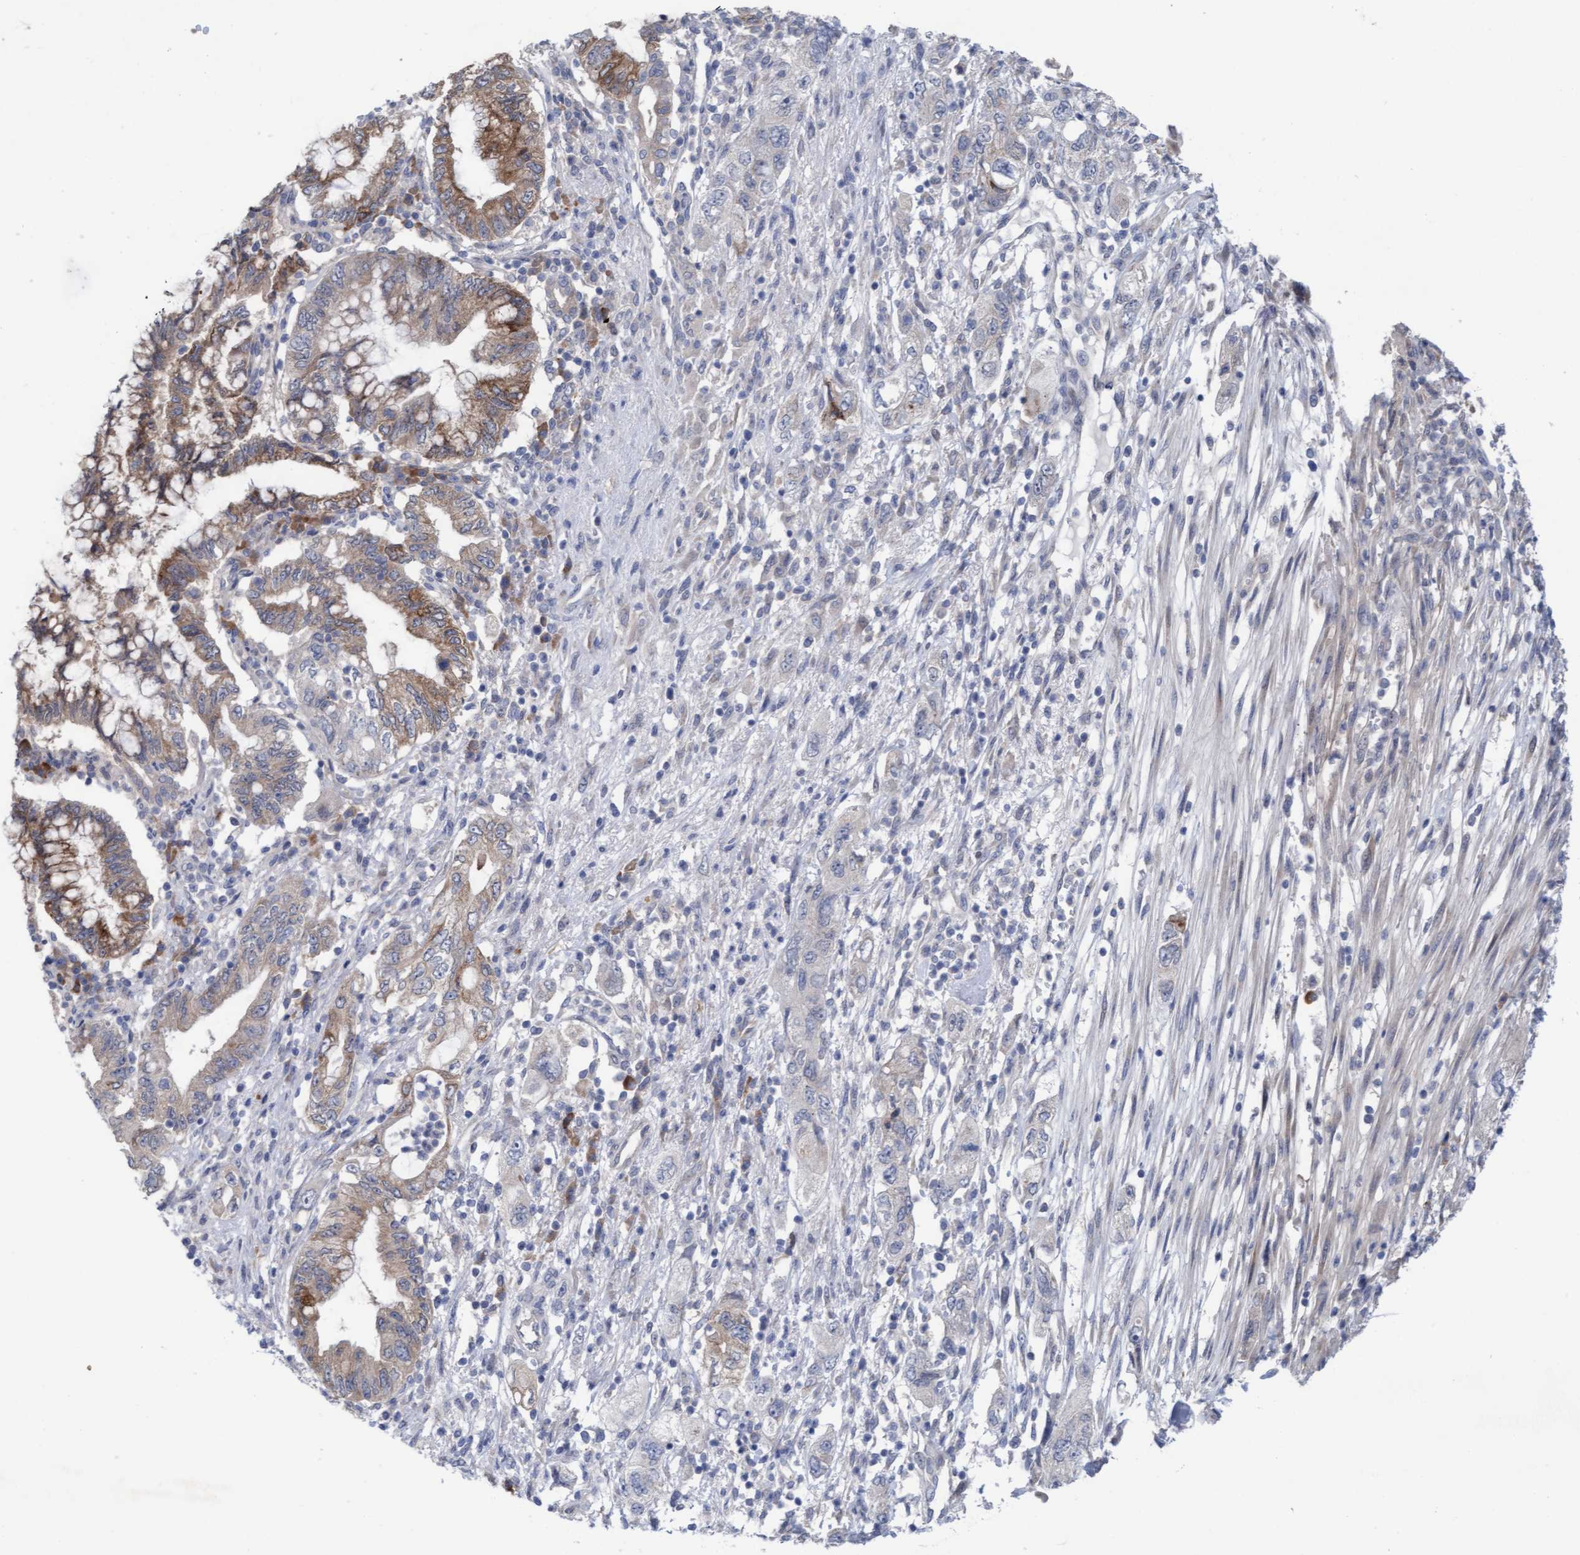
{"staining": {"intensity": "moderate", "quantity": "25%-75%", "location": "cytoplasmic/membranous"}, "tissue": "pancreatic cancer", "cell_type": "Tumor cells", "image_type": "cancer", "snomed": [{"axis": "morphology", "description": "Adenocarcinoma, NOS"}, {"axis": "topography", "description": "Pancreas"}], "caption": "The image shows immunohistochemical staining of pancreatic cancer. There is moderate cytoplasmic/membranous positivity is appreciated in about 25%-75% of tumor cells. The protein of interest is shown in brown color, while the nuclei are stained blue.", "gene": "PLCD1", "patient": {"sex": "female", "age": 73}}